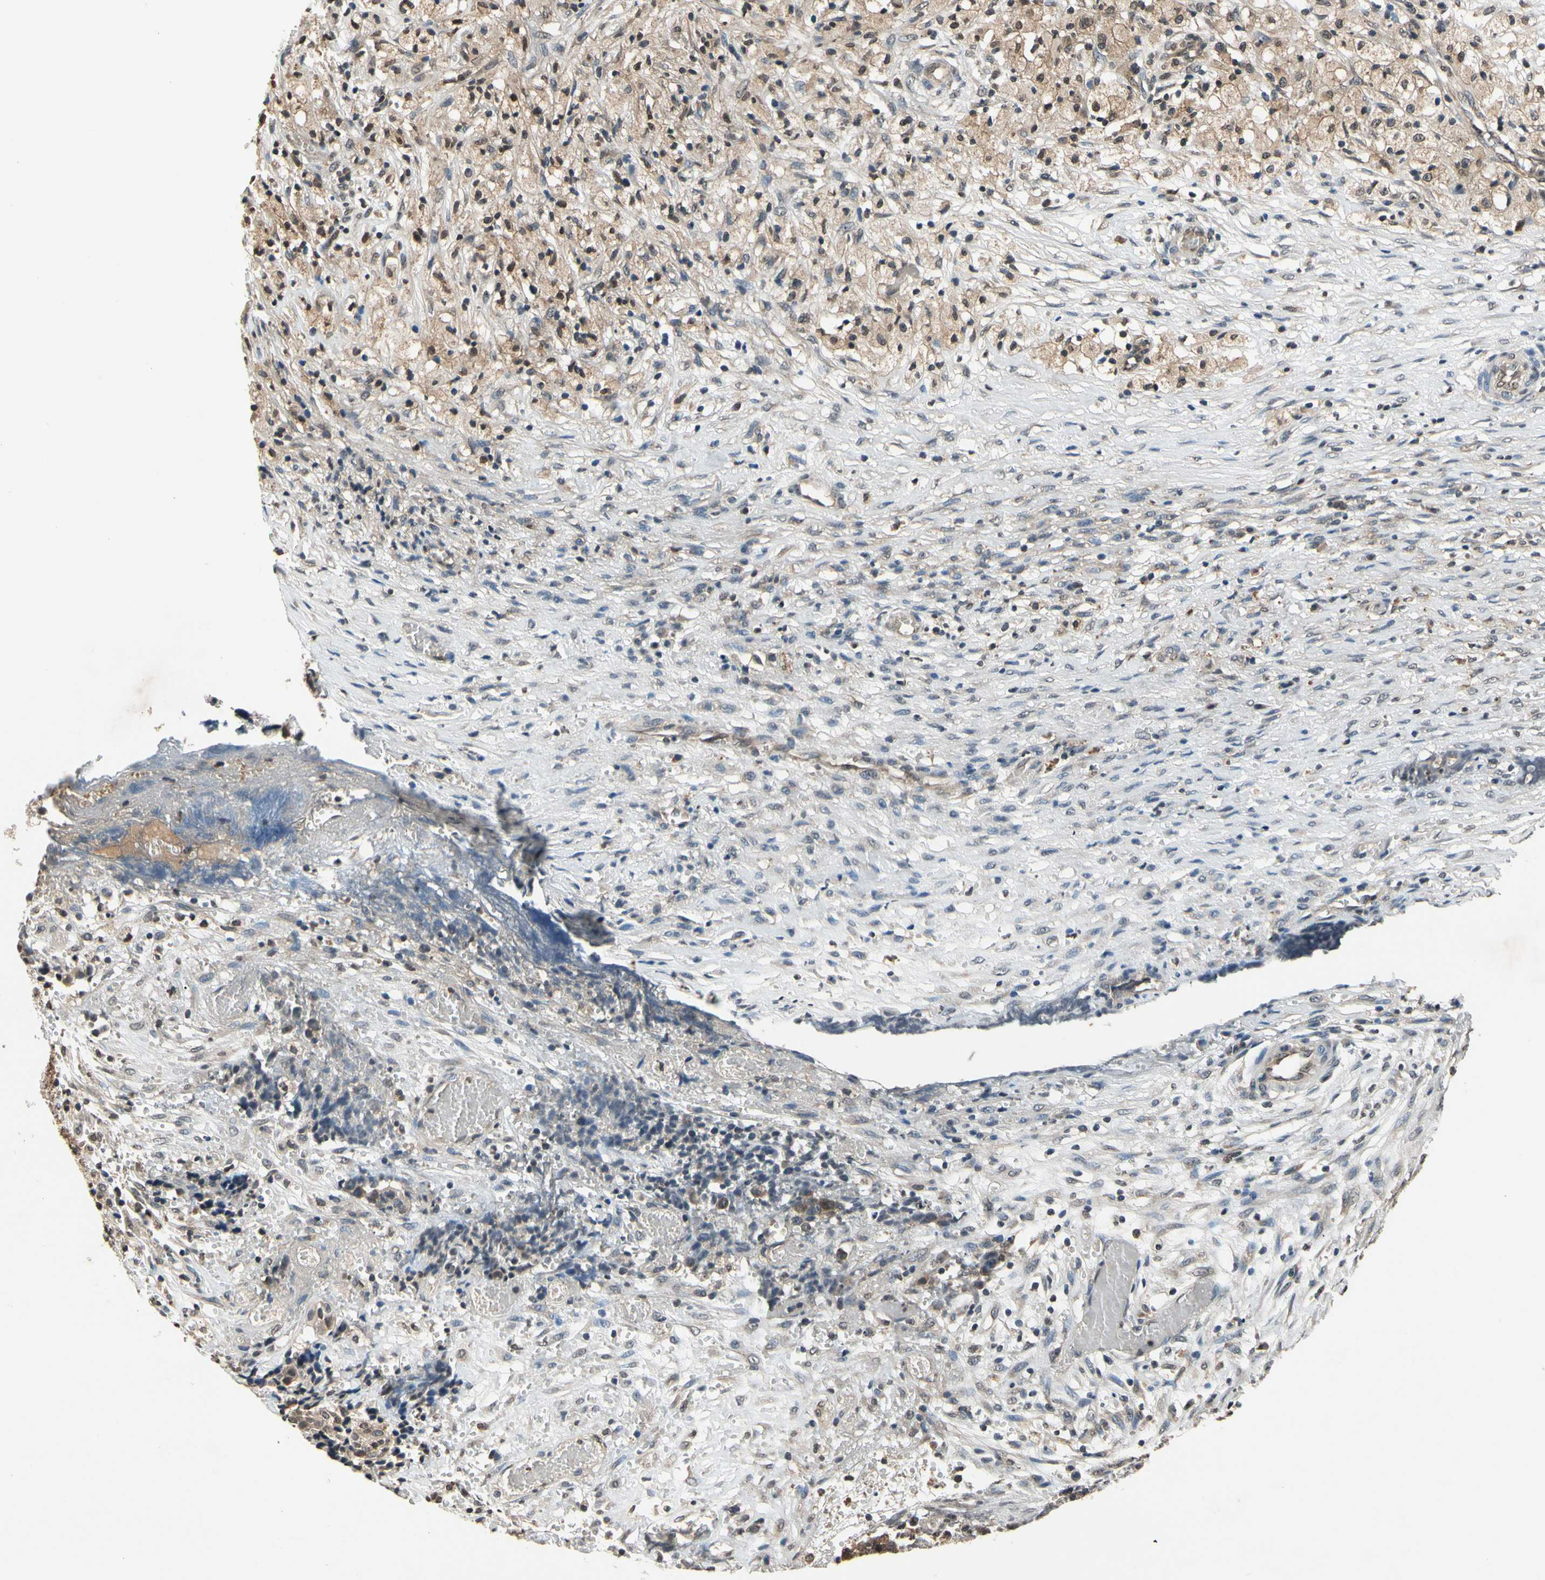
{"staining": {"intensity": "moderate", "quantity": "25%-75%", "location": "cytoplasmic/membranous"}, "tissue": "ovarian cancer", "cell_type": "Tumor cells", "image_type": "cancer", "snomed": [{"axis": "morphology", "description": "Carcinoma, endometroid"}, {"axis": "topography", "description": "Ovary"}], "caption": "A micrograph showing moderate cytoplasmic/membranous expression in approximately 25%-75% of tumor cells in ovarian cancer, as visualized by brown immunohistochemical staining.", "gene": "GCLC", "patient": {"sex": "female", "age": 42}}